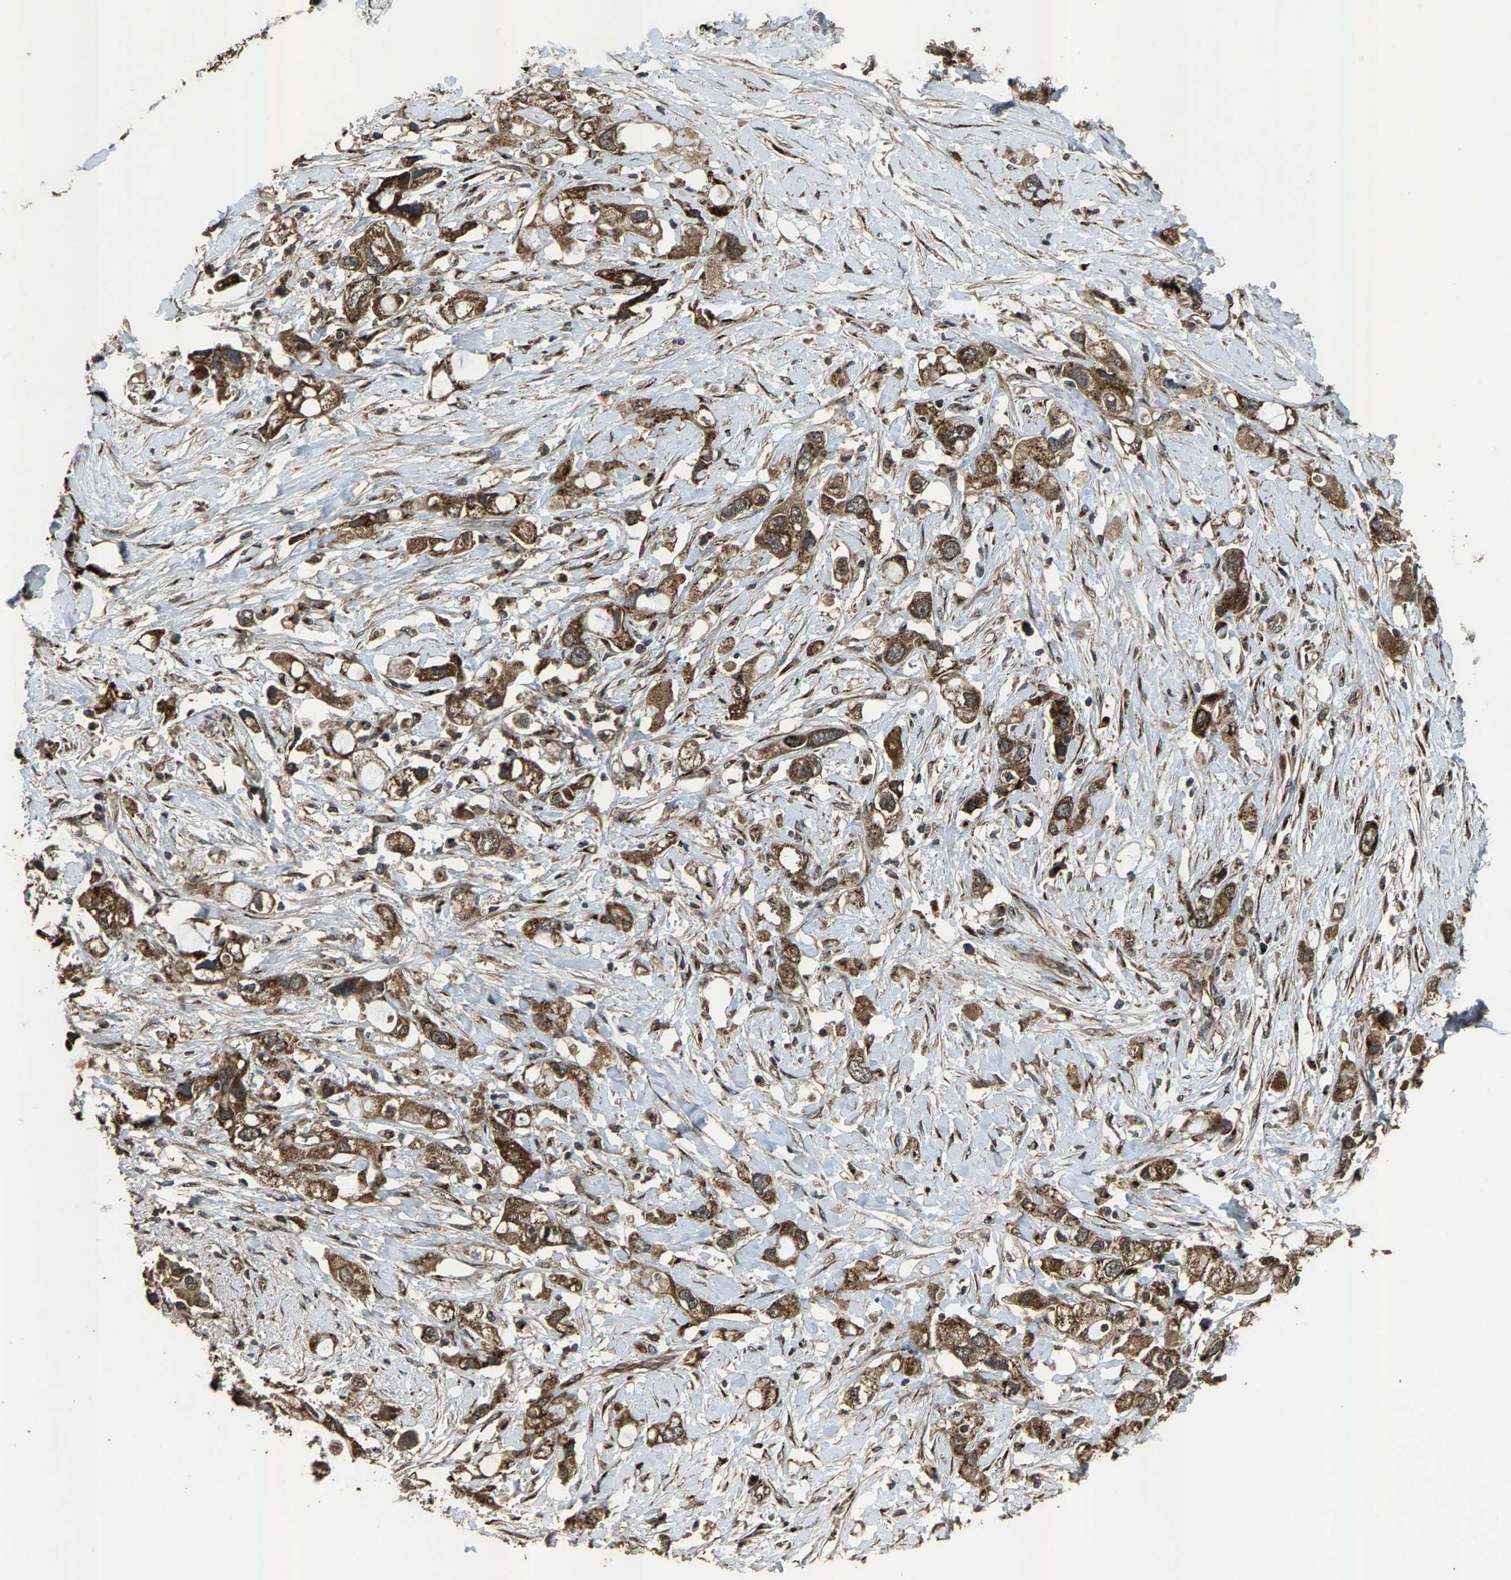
{"staining": {"intensity": "moderate", "quantity": ">75%", "location": "cytoplasmic/membranous"}, "tissue": "pancreatic cancer", "cell_type": "Tumor cells", "image_type": "cancer", "snomed": [{"axis": "morphology", "description": "Adenocarcinoma, NOS"}, {"axis": "topography", "description": "Pancreas"}], "caption": "Pancreatic cancer (adenocarcinoma) was stained to show a protein in brown. There is medium levels of moderate cytoplasmic/membranous positivity in approximately >75% of tumor cells.", "gene": "SLC38A10", "patient": {"sex": "female", "age": 56}}